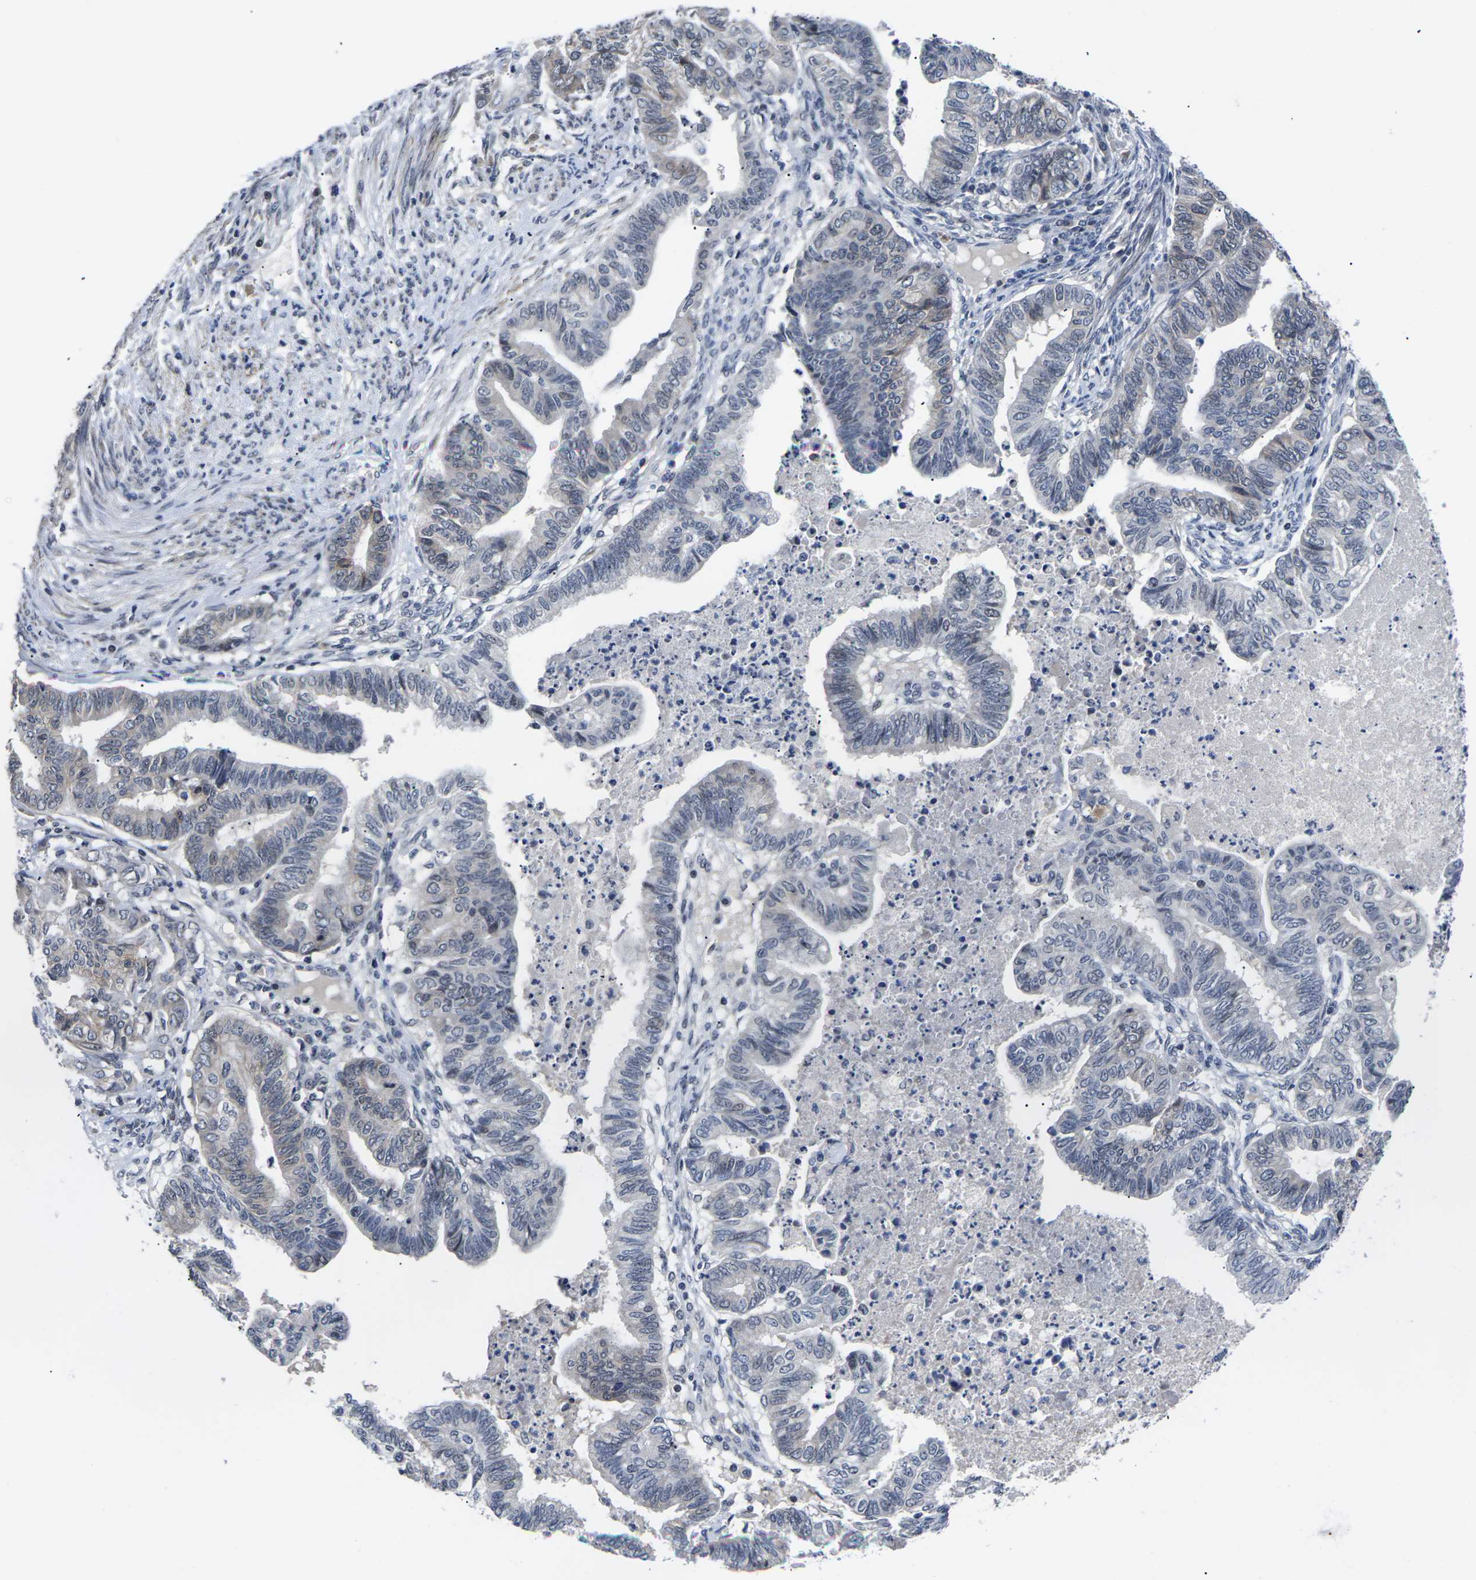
{"staining": {"intensity": "weak", "quantity": "<25%", "location": "cytoplasmic/membranous"}, "tissue": "endometrial cancer", "cell_type": "Tumor cells", "image_type": "cancer", "snomed": [{"axis": "morphology", "description": "Adenocarcinoma, NOS"}, {"axis": "topography", "description": "Endometrium"}], "caption": "A histopathology image of human adenocarcinoma (endometrial) is negative for staining in tumor cells. (DAB IHC, high magnification).", "gene": "ST6GAL2", "patient": {"sex": "female", "age": 79}}